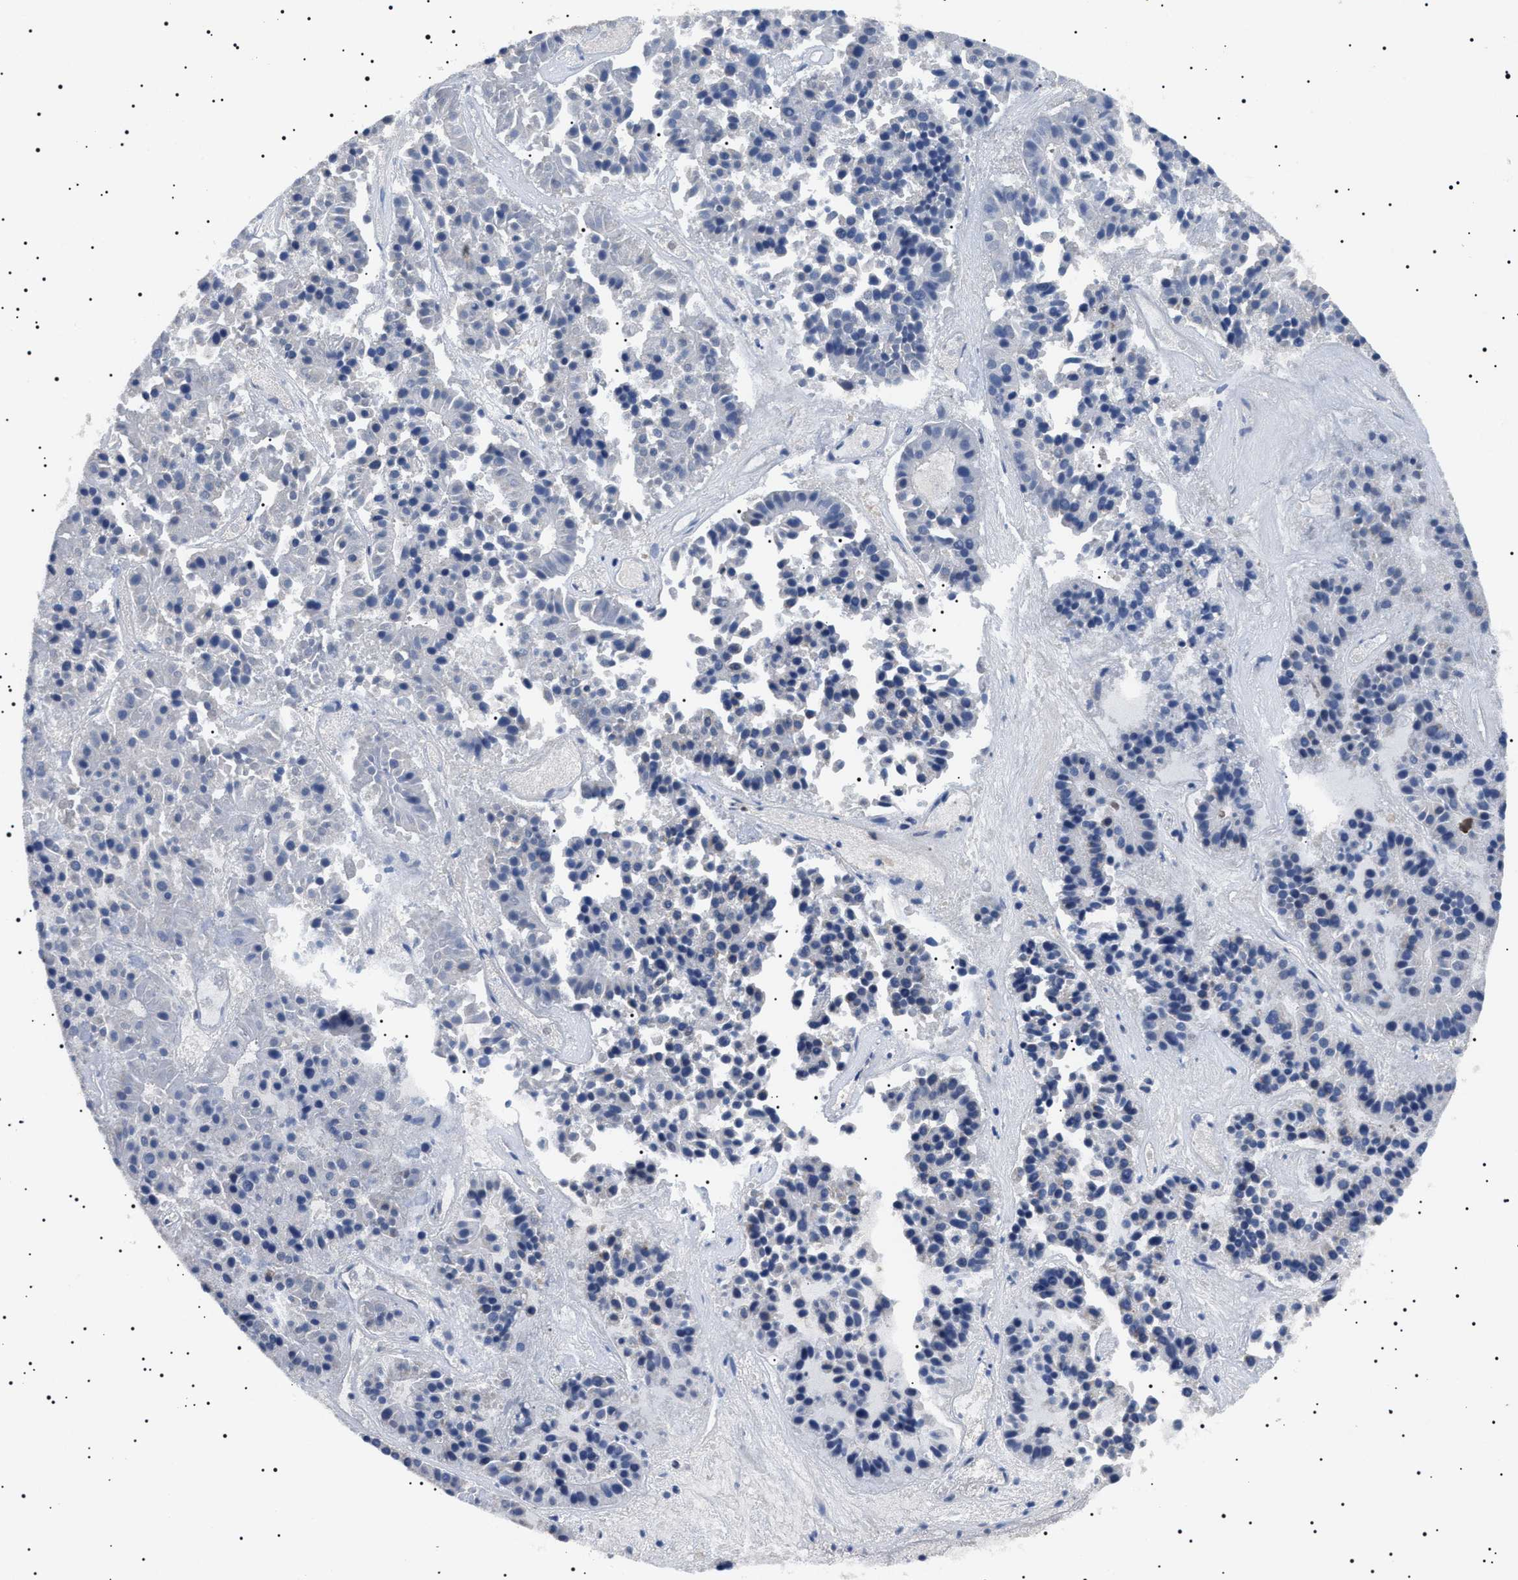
{"staining": {"intensity": "negative", "quantity": "none", "location": "none"}, "tissue": "pancreatic cancer", "cell_type": "Tumor cells", "image_type": "cancer", "snomed": [{"axis": "morphology", "description": "Adenocarcinoma, NOS"}, {"axis": "topography", "description": "Pancreas"}], "caption": "IHC image of neoplastic tissue: adenocarcinoma (pancreatic) stained with DAB reveals no significant protein staining in tumor cells.", "gene": "RAB34", "patient": {"sex": "male", "age": 50}}